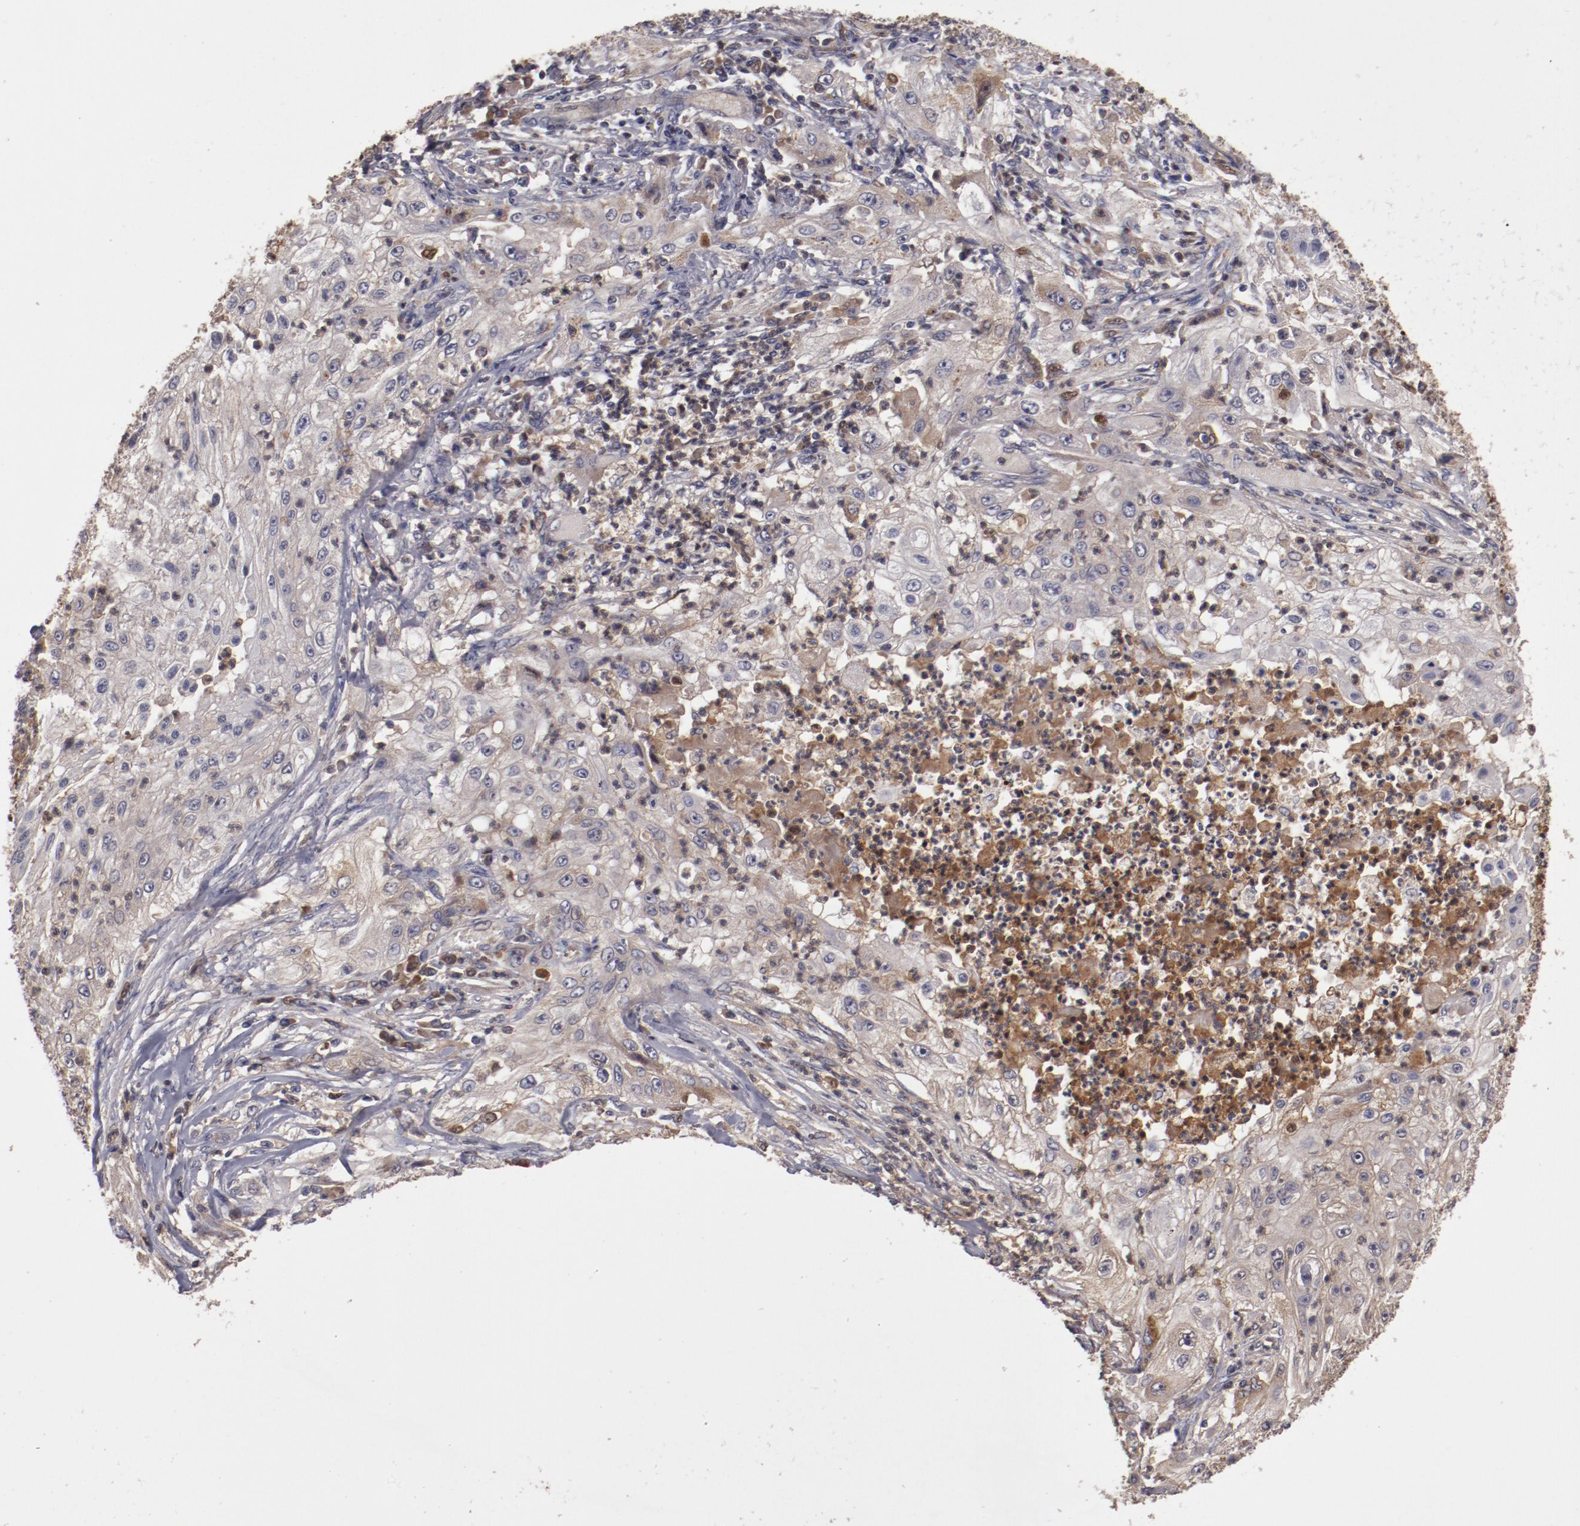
{"staining": {"intensity": "moderate", "quantity": "25%-75%", "location": "cytoplasmic/membranous"}, "tissue": "lung cancer", "cell_type": "Tumor cells", "image_type": "cancer", "snomed": [{"axis": "morphology", "description": "Inflammation, NOS"}, {"axis": "morphology", "description": "Squamous cell carcinoma, NOS"}, {"axis": "topography", "description": "Lymph node"}, {"axis": "topography", "description": "Soft tissue"}, {"axis": "topography", "description": "Lung"}], "caption": "Squamous cell carcinoma (lung) was stained to show a protein in brown. There is medium levels of moderate cytoplasmic/membranous positivity in about 25%-75% of tumor cells.", "gene": "CP", "patient": {"sex": "male", "age": 66}}